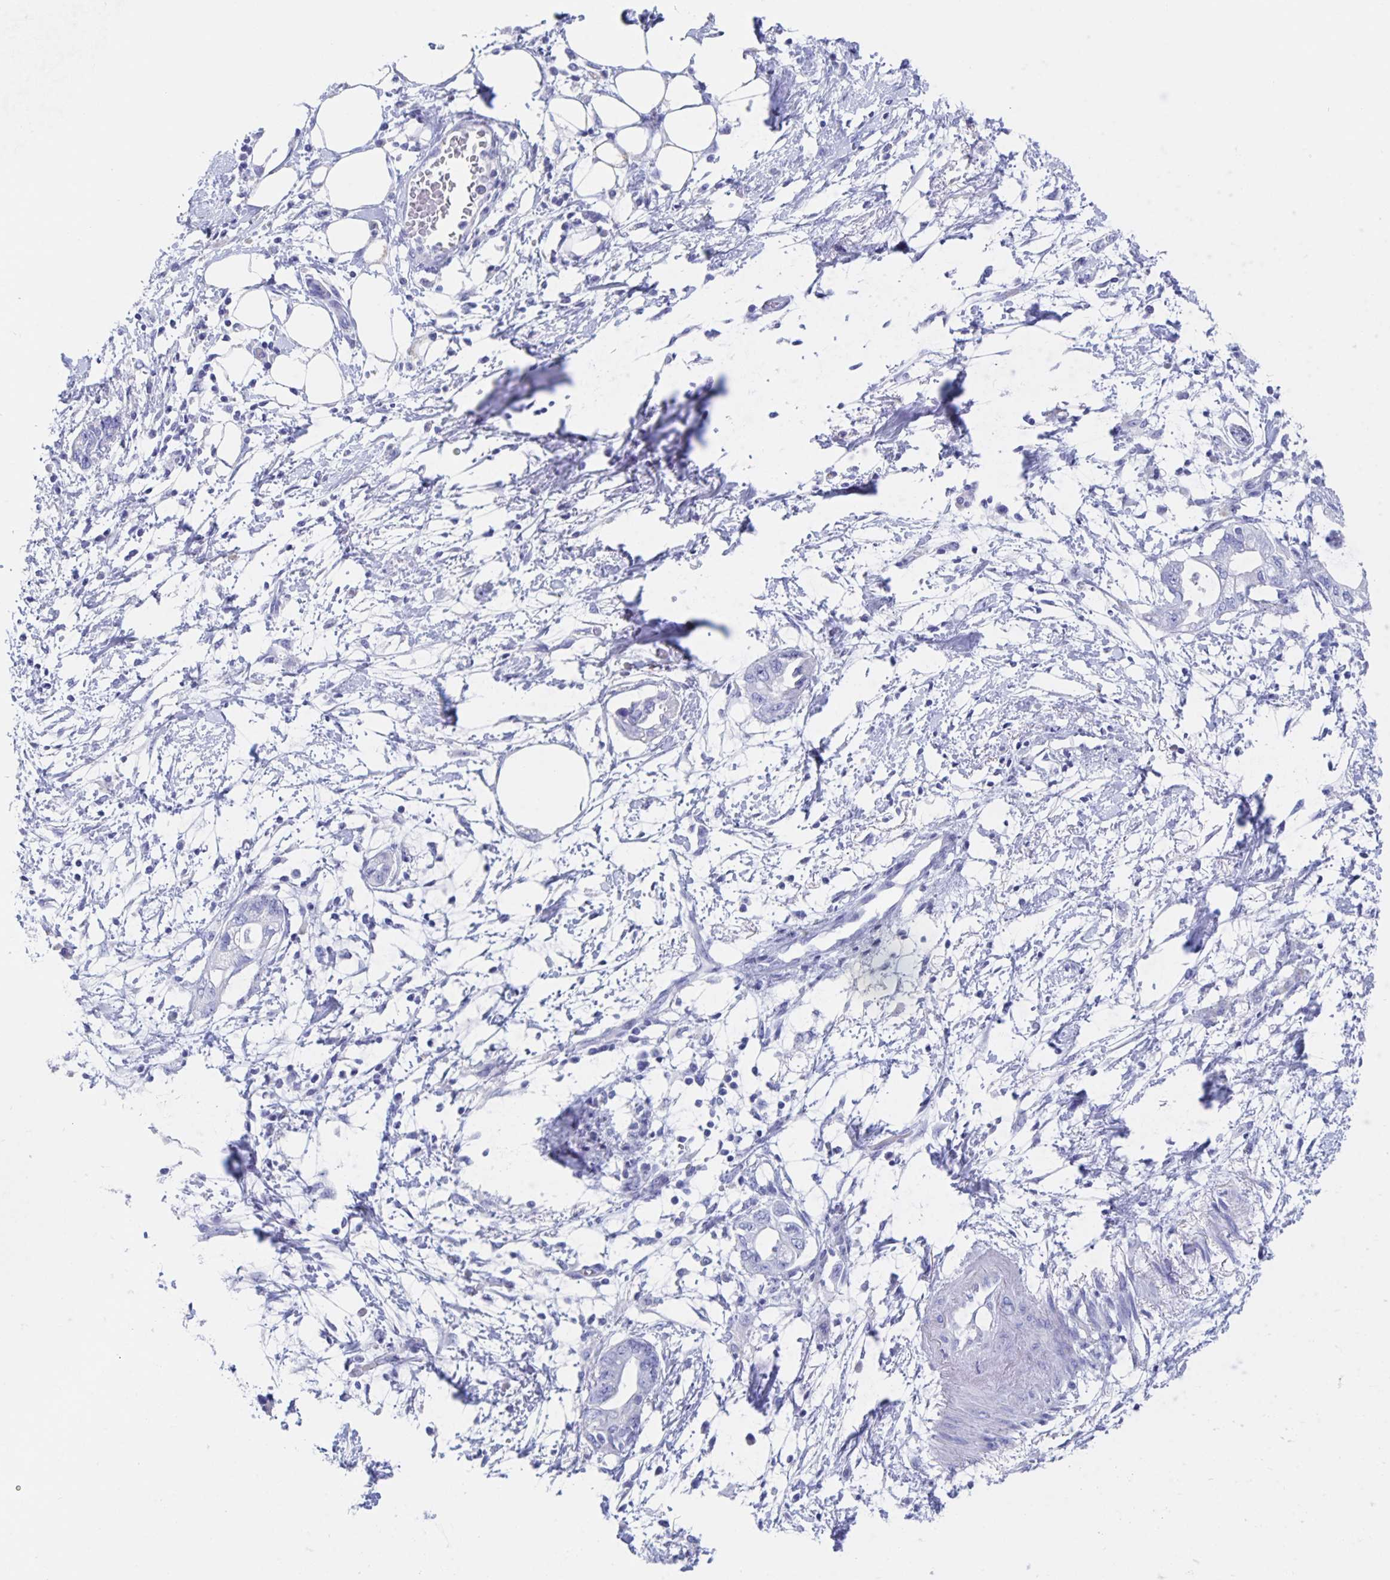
{"staining": {"intensity": "negative", "quantity": "none", "location": "none"}, "tissue": "pancreatic cancer", "cell_type": "Tumor cells", "image_type": "cancer", "snomed": [{"axis": "morphology", "description": "Adenocarcinoma, NOS"}, {"axis": "topography", "description": "Pancreas"}], "caption": "Tumor cells are negative for protein expression in human pancreatic adenocarcinoma.", "gene": "DMBT1", "patient": {"sex": "female", "age": 72}}